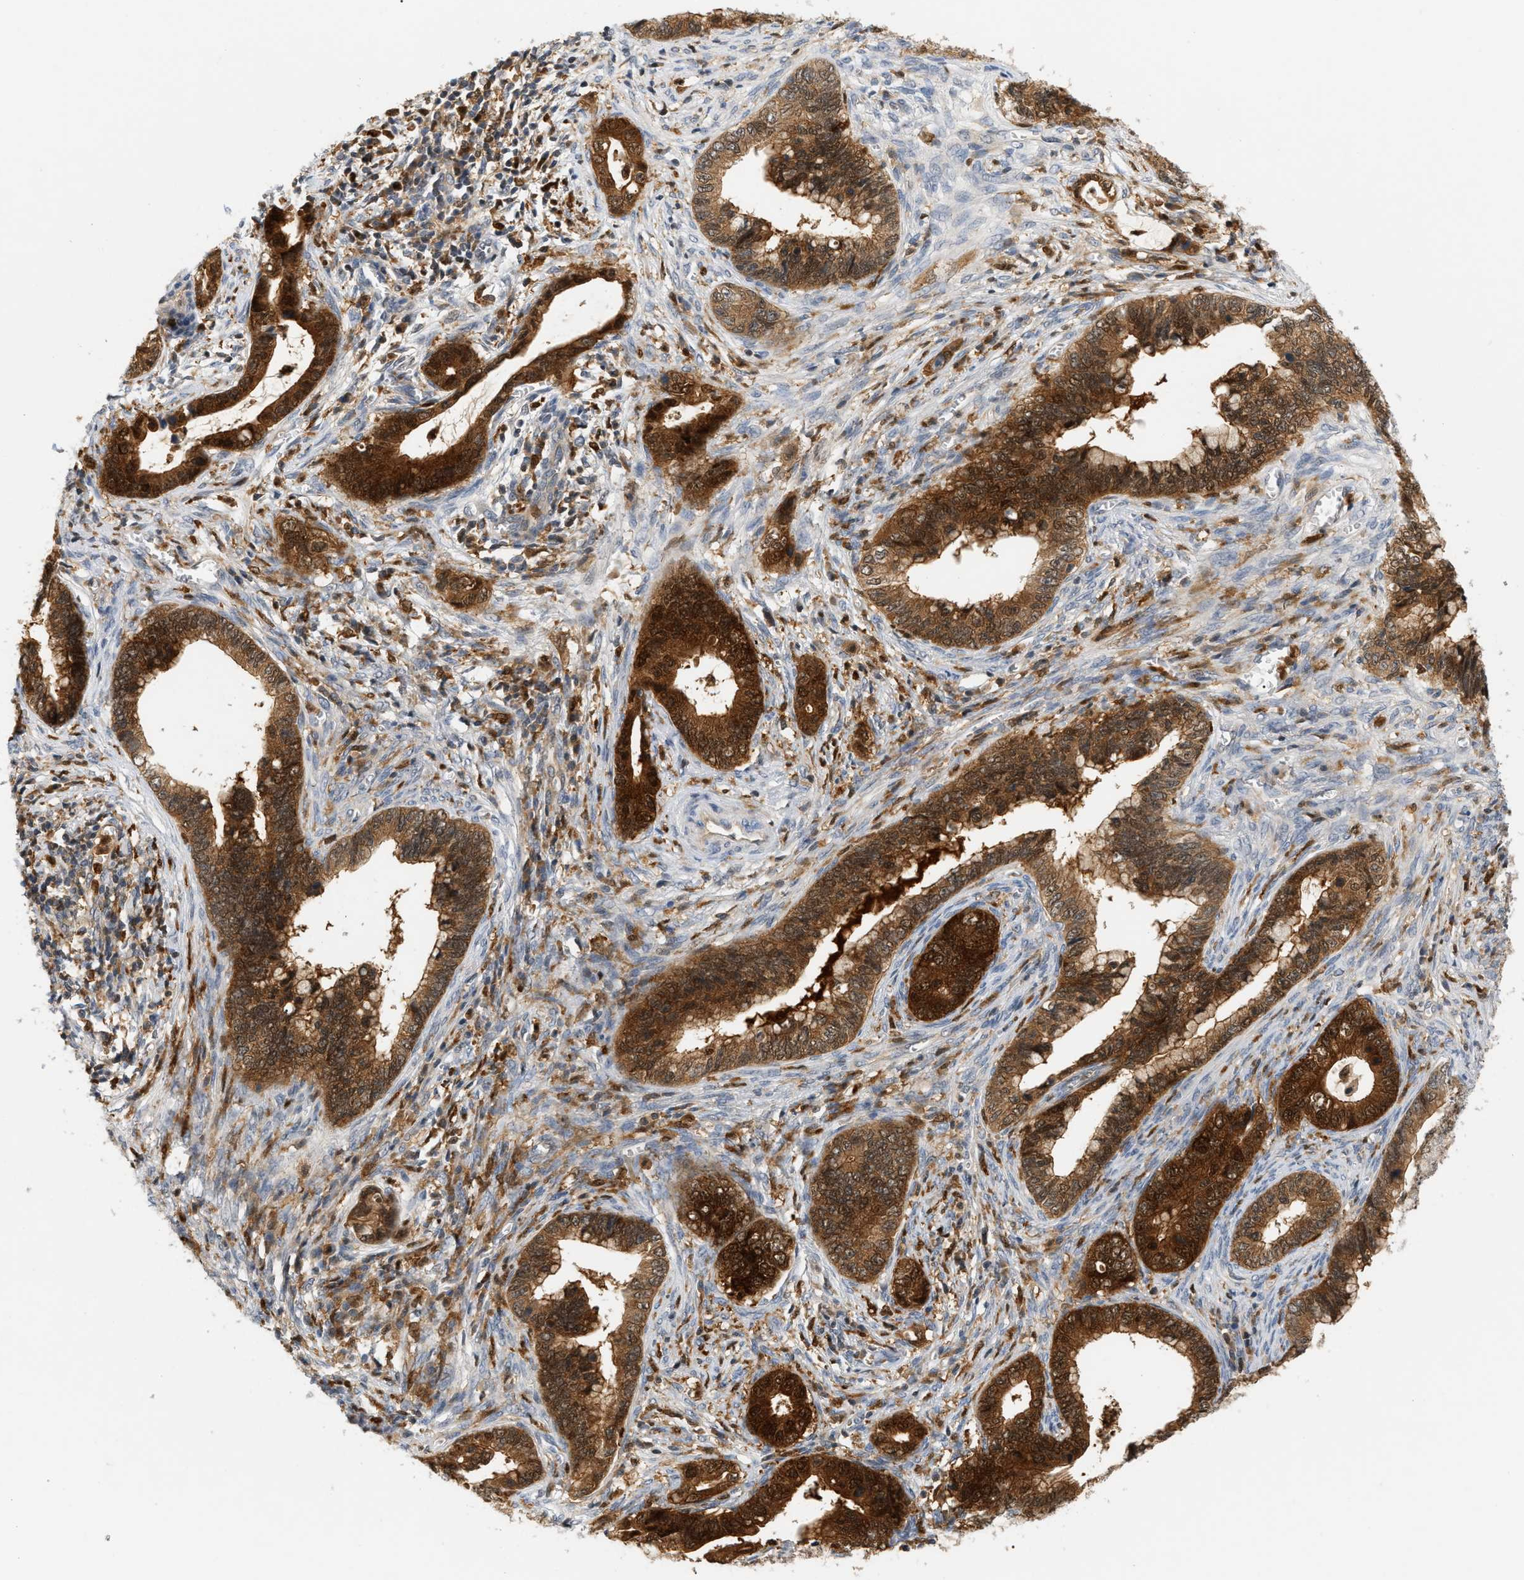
{"staining": {"intensity": "strong", "quantity": ">75%", "location": "cytoplasmic/membranous"}, "tissue": "cervical cancer", "cell_type": "Tumor cells", "image_type": "cancer", "snomed": [{"axis": "morphology", "description": "Adenocarcinoma, NOS"}, {"axis": "topography", "description": "Cervix"}], "caption": "Brown immunohistochemical staining in cervical adenocarcinoma shows strong cytoplasmic/membranous positivity in approximately >75% of tumor cells.", "gene": "PYCARD", "patient": {"sex": "female", "age": 44}}